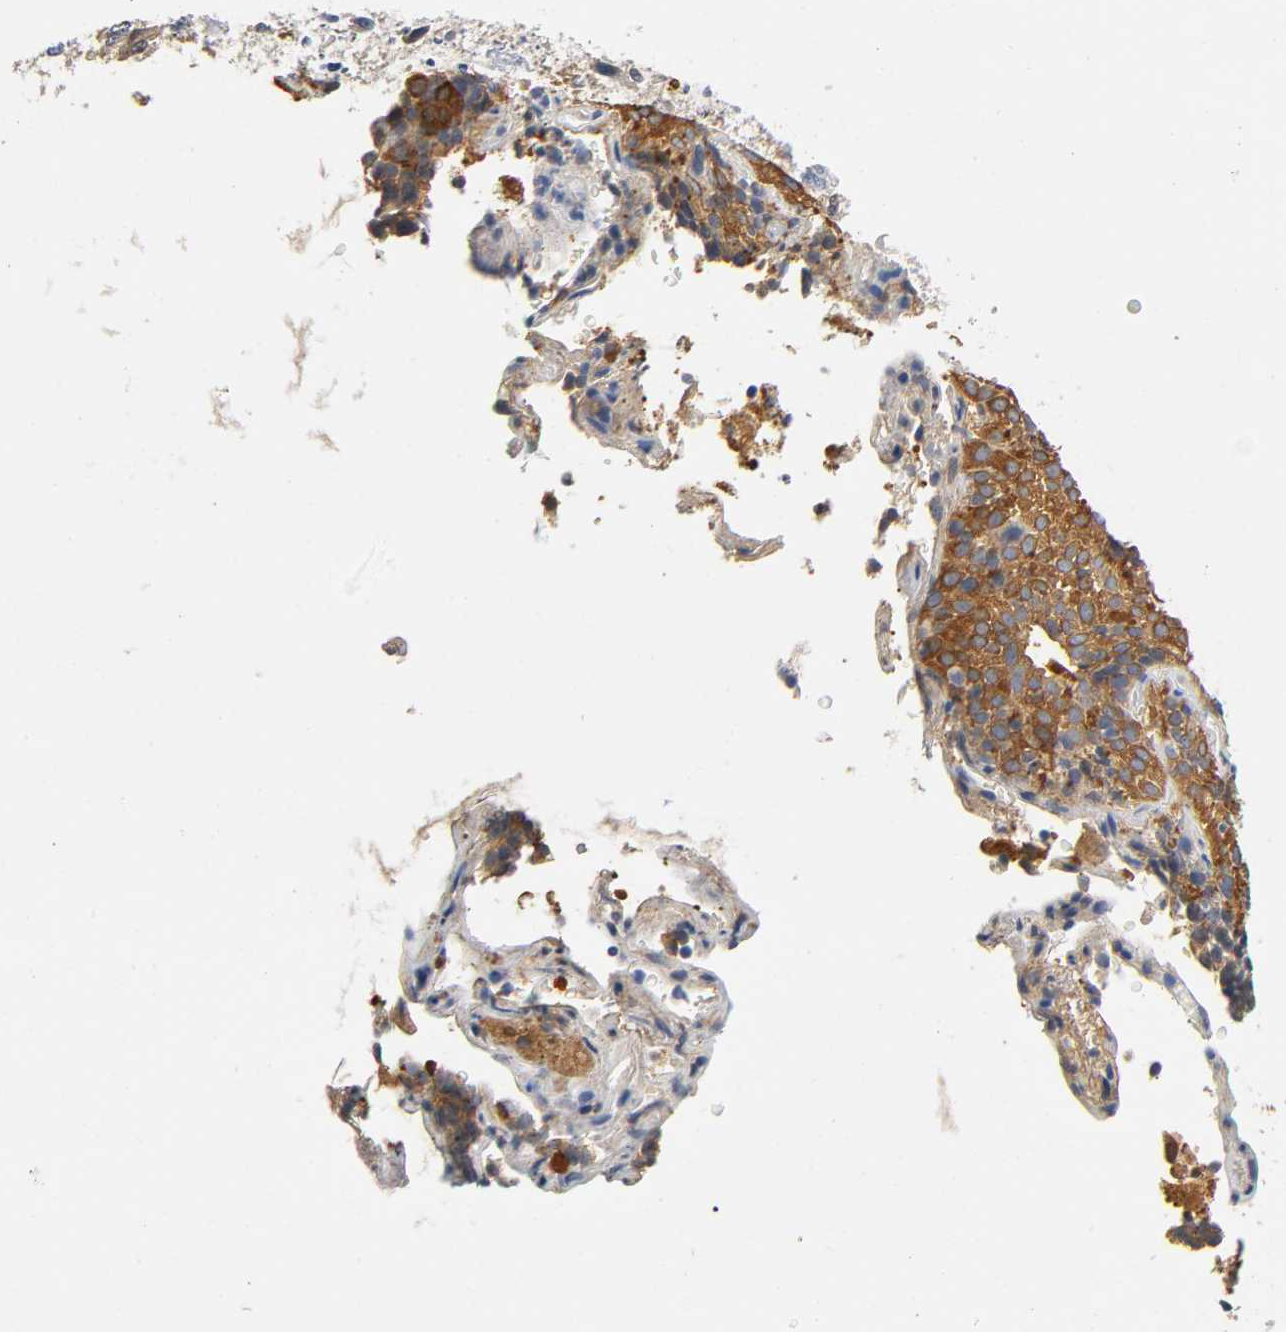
{"staining": {"intensity": "moderate", "quantity": ">75%", "location": "cytoplasmic/membranous"}, "tissue": "lung cancer", "cell_type": "Tumor cells", "image_type": "cancer", "snomed": [{"axis": "morphology", "description": "Squamous cell carcinoma, NOS"}, {"axis": "topography", "description": "Lung"}], "caption": "The micrograph shows immunohistochemical staining of lung squamous cell carcinoma. There is moderate cytoplasmic/membranous positivity is present in approximately >75% of tumor cells.", "gene": "TNC", "patient": {"sex": "male", "age": 54}}